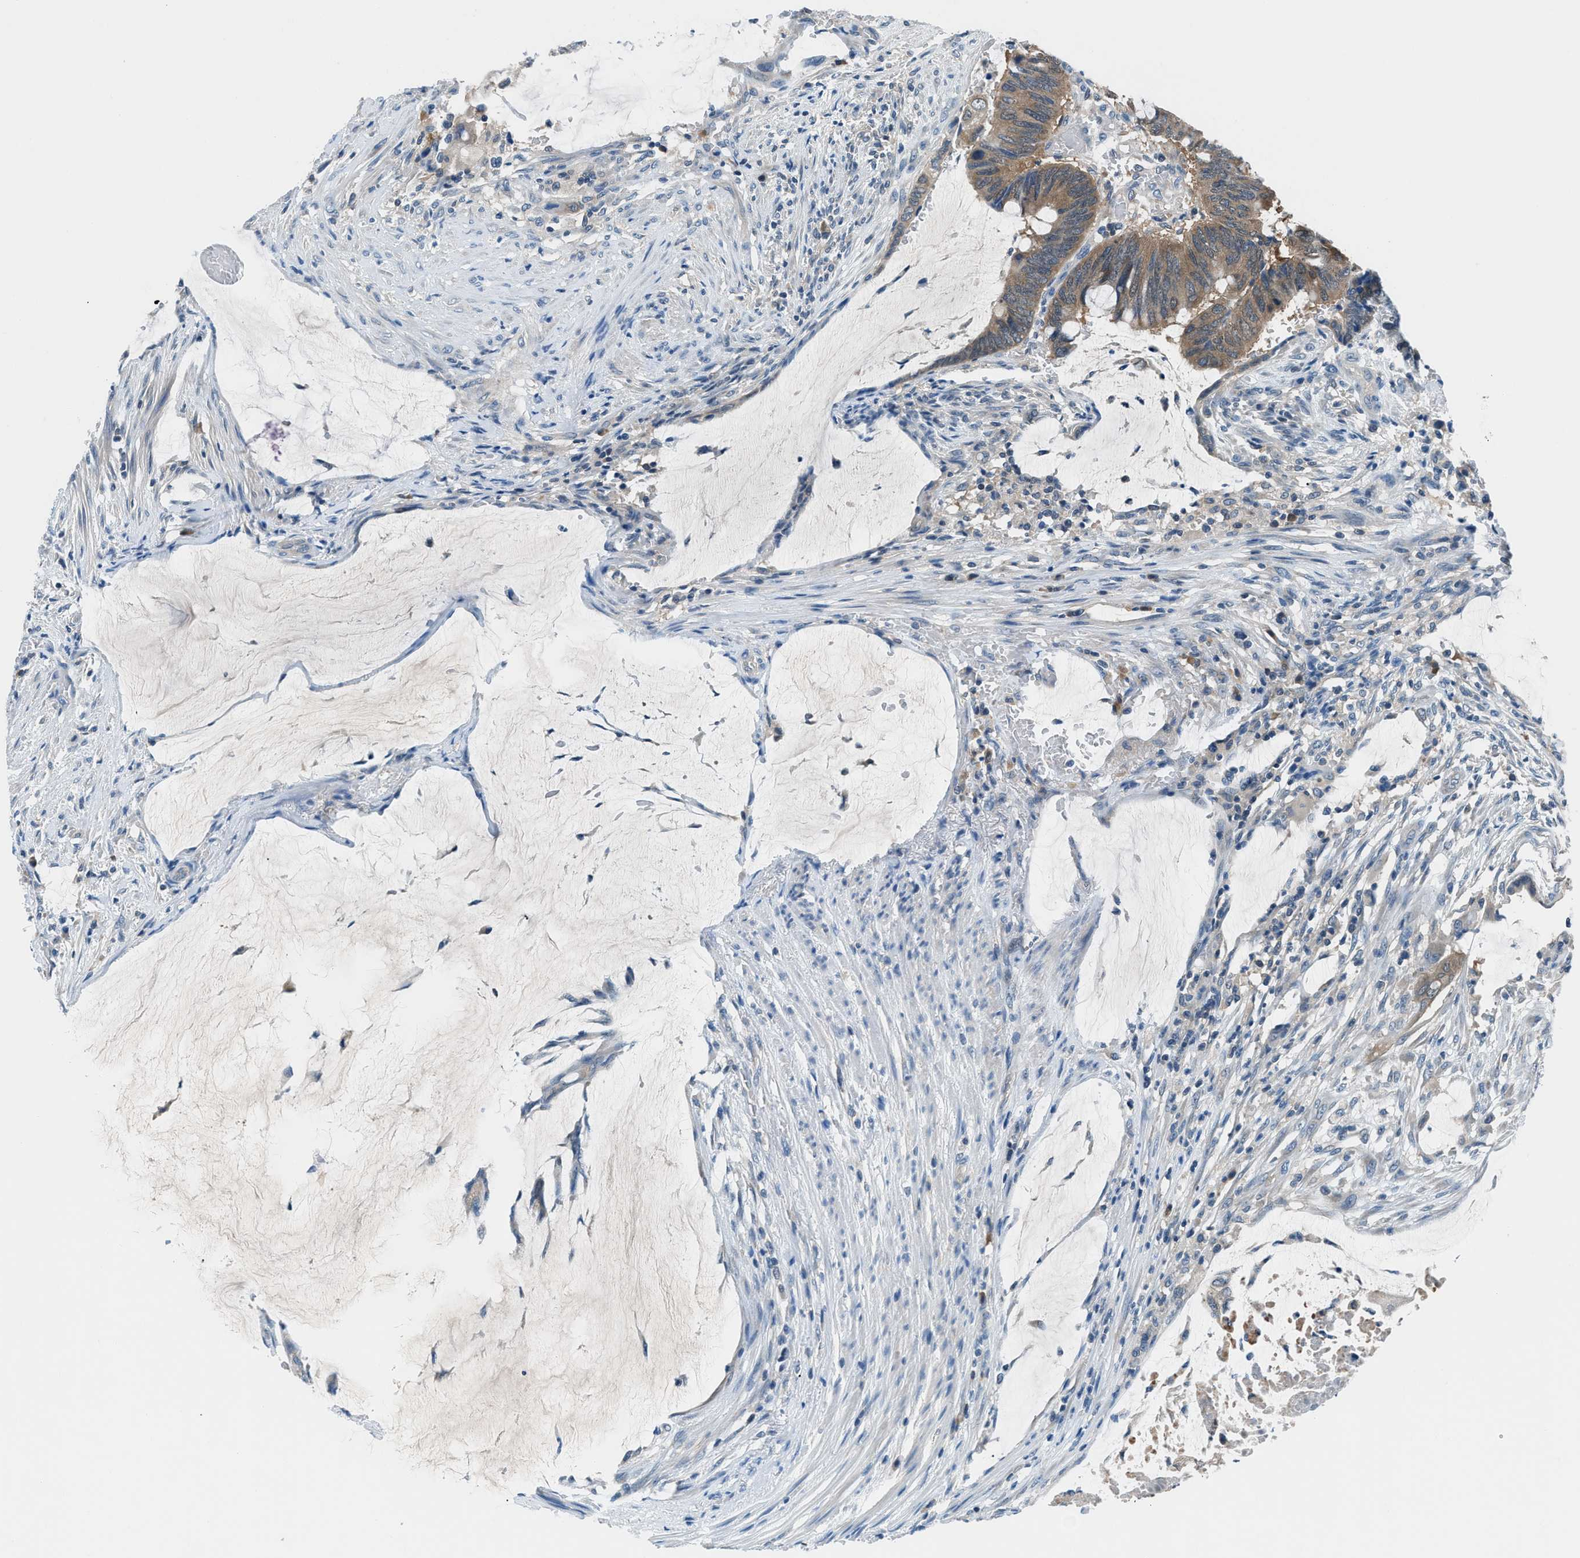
{"staining": {"intensity": "moderate", "quantity": ">75%", "location": "cytoplasmic/membranous"}, "tissue": "colorectal cancer", "cell_type": "Tumor cells", "image_type": "cancer", "snomed": [{"axis": "morphology", "description": "Normal tissue, NOS"}, {"axis": "morphology", "description": "Adenocarcinoma, NOS"}, {"axis": "topography", "description": "Rectum"}], "caption": "A histopathology image of human adenocarcinoma (colorectal) stained for a protein demonstrates moderate cytoplasmic/membranous brown staining in tumor cells.", "gene": "ACP1", "patient": {"sex": "male", "age": 92}}